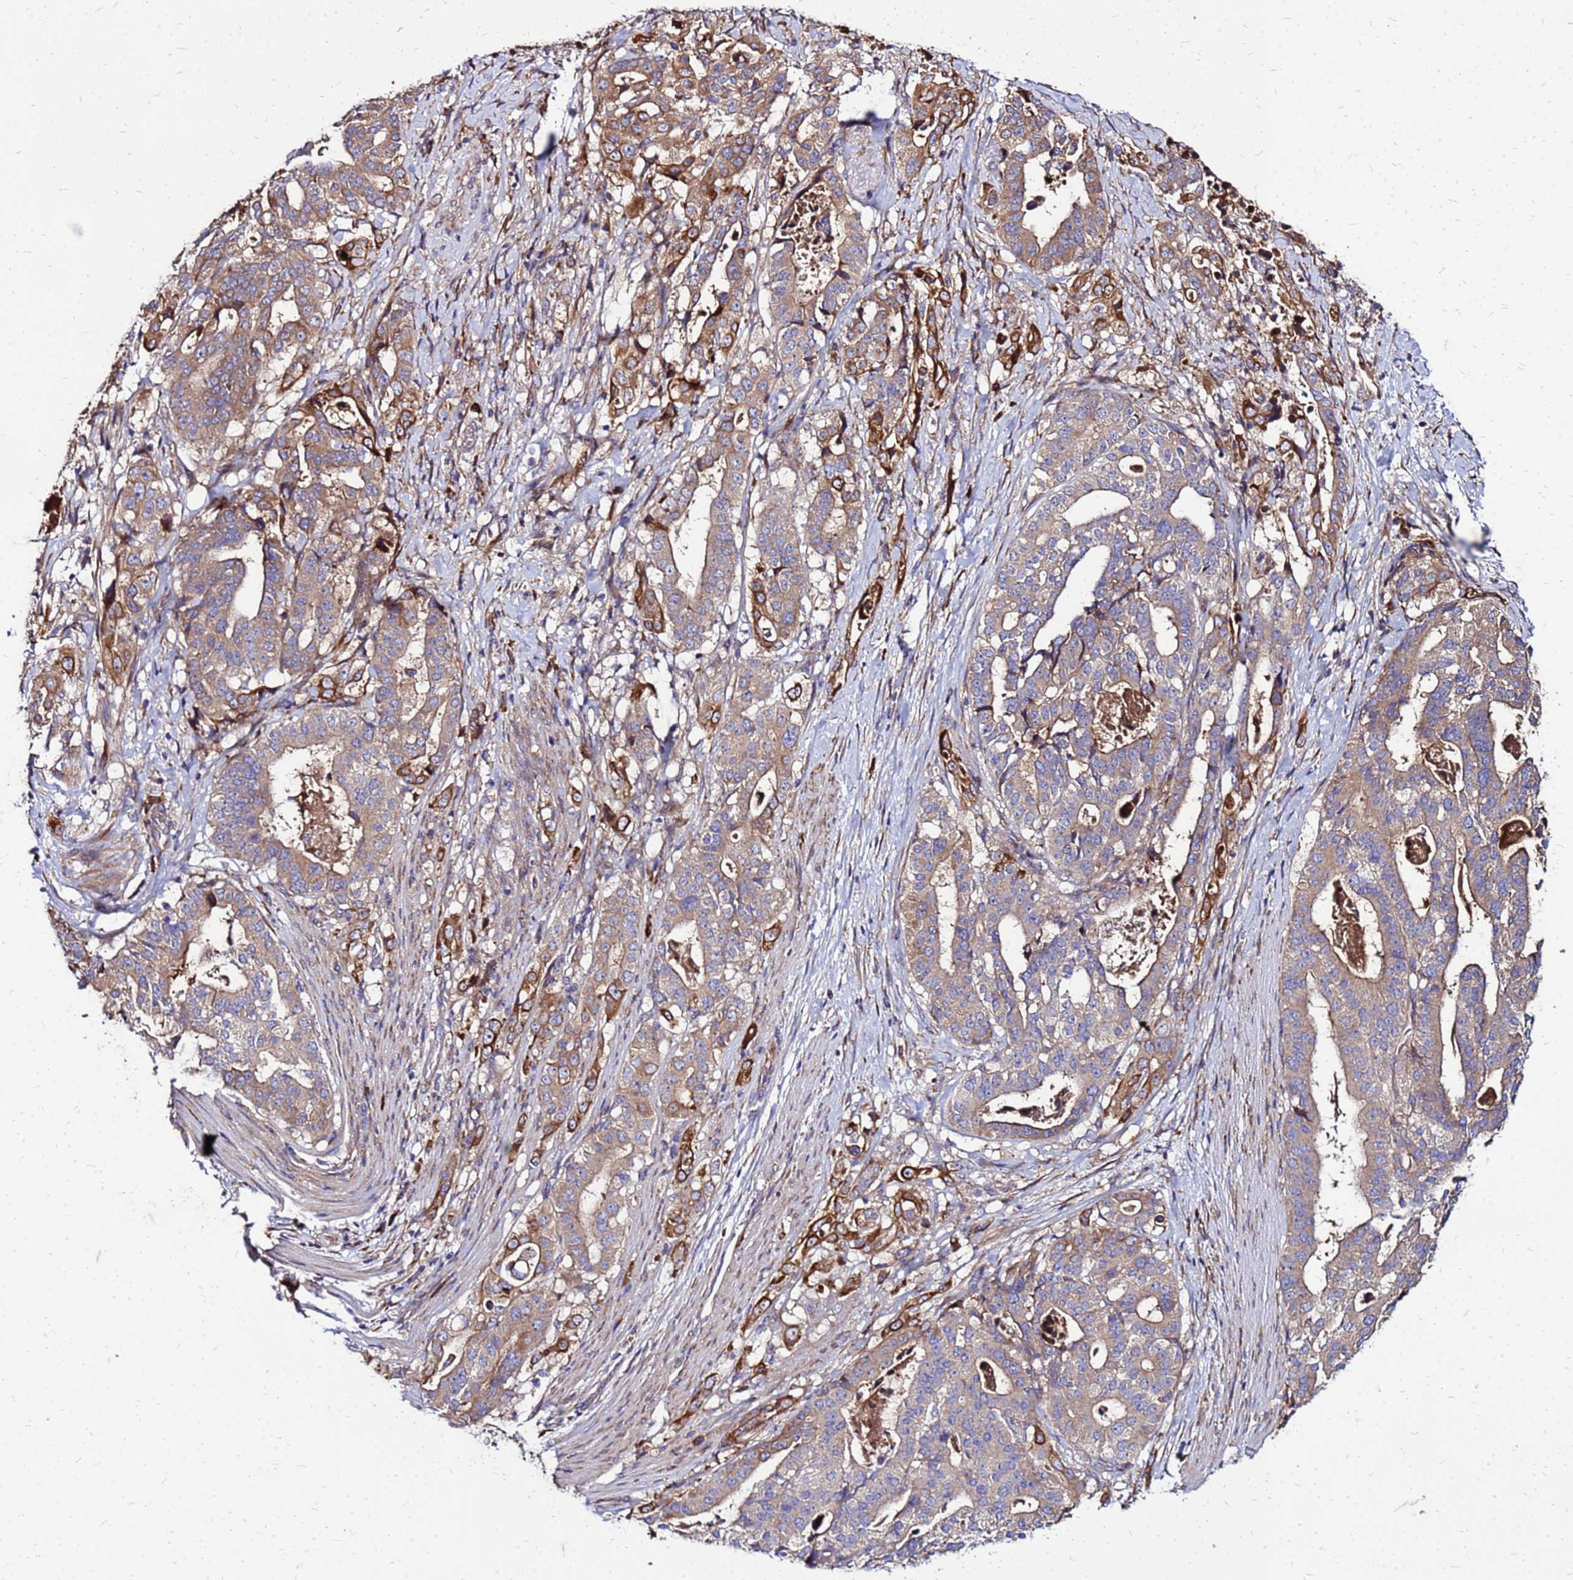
{"staining": {"intensity": "moderate", "quantity": "25%-75%", "location": "cytoplasmic/membranous"}, "tissue": "stomach cancer", "cell_type": "Tumor cells", "image_type": "cancer", "snomed": [{"axis": "morphology", "description": "Adenocarcinoma, NOS"}, {"axis": "topography", "description": "Stomach"}], "caption": "A brown stain shows moderate cytoplasmic/membranous expression of a protein in human stomach cancer tumor cells.", "gene": "VMO1", "patient": {"sex": "male", "age": 48}}